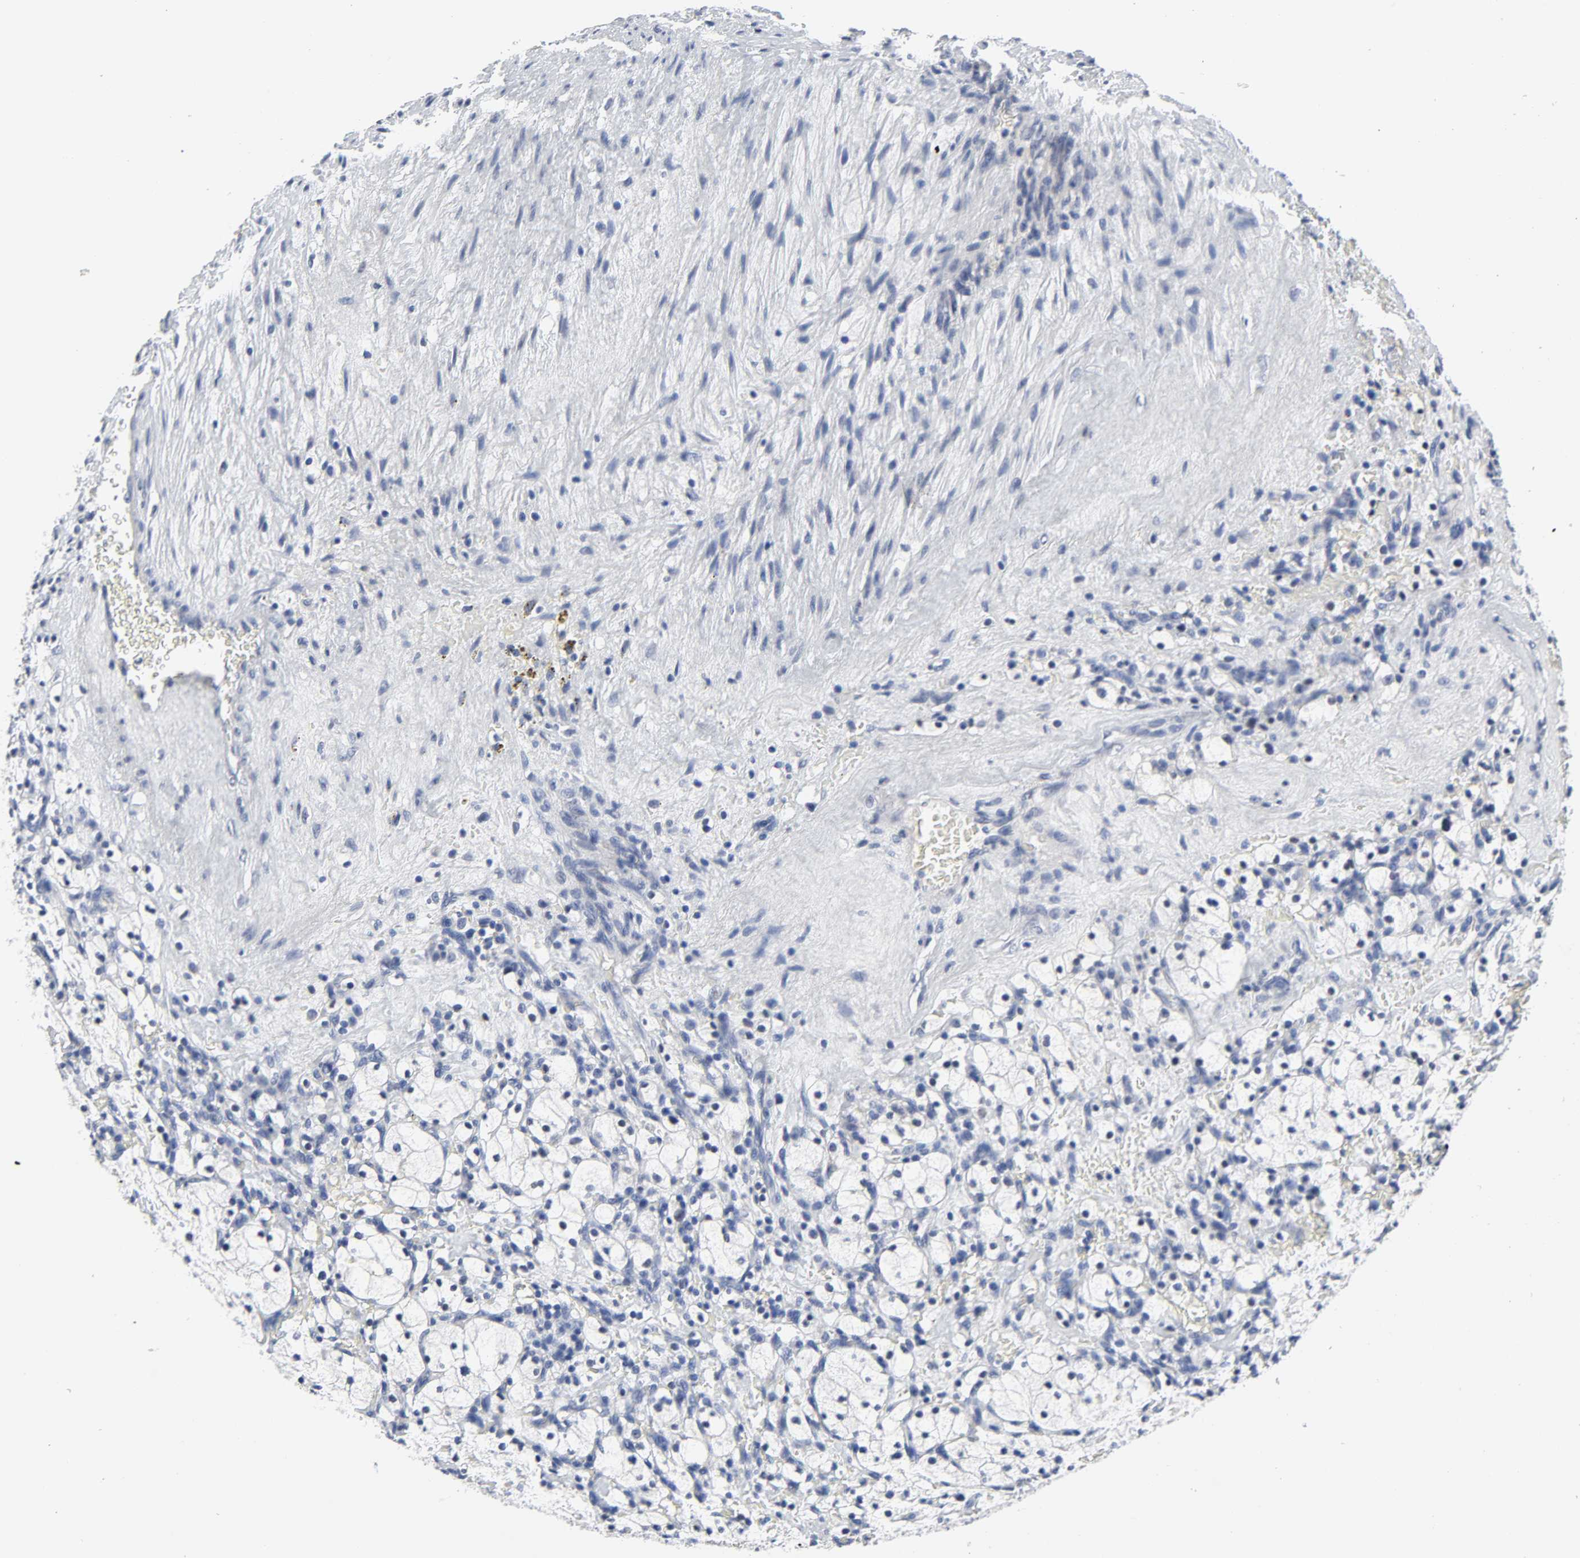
{"staining": {"intensity": "negative", "quantity": "none", "location": "none"}, "tissue": "renal cancer", "cell_type": "Tumor cells", "image_type": "cancer", "snomed": [{"axis": "morphology", "description": "Adenocarcinoma, NOS"}, {"axis": "topography", "description": "Kidney"}], "caption": "A micrograph of human renal cancer (adenocarcinoma) is negative for staining in tumor cells. (DAB IHC visualized using brightfield microscopy, high magnification).", "gene": "SALL2", "patient": {"sex": "female", "age": 83}}